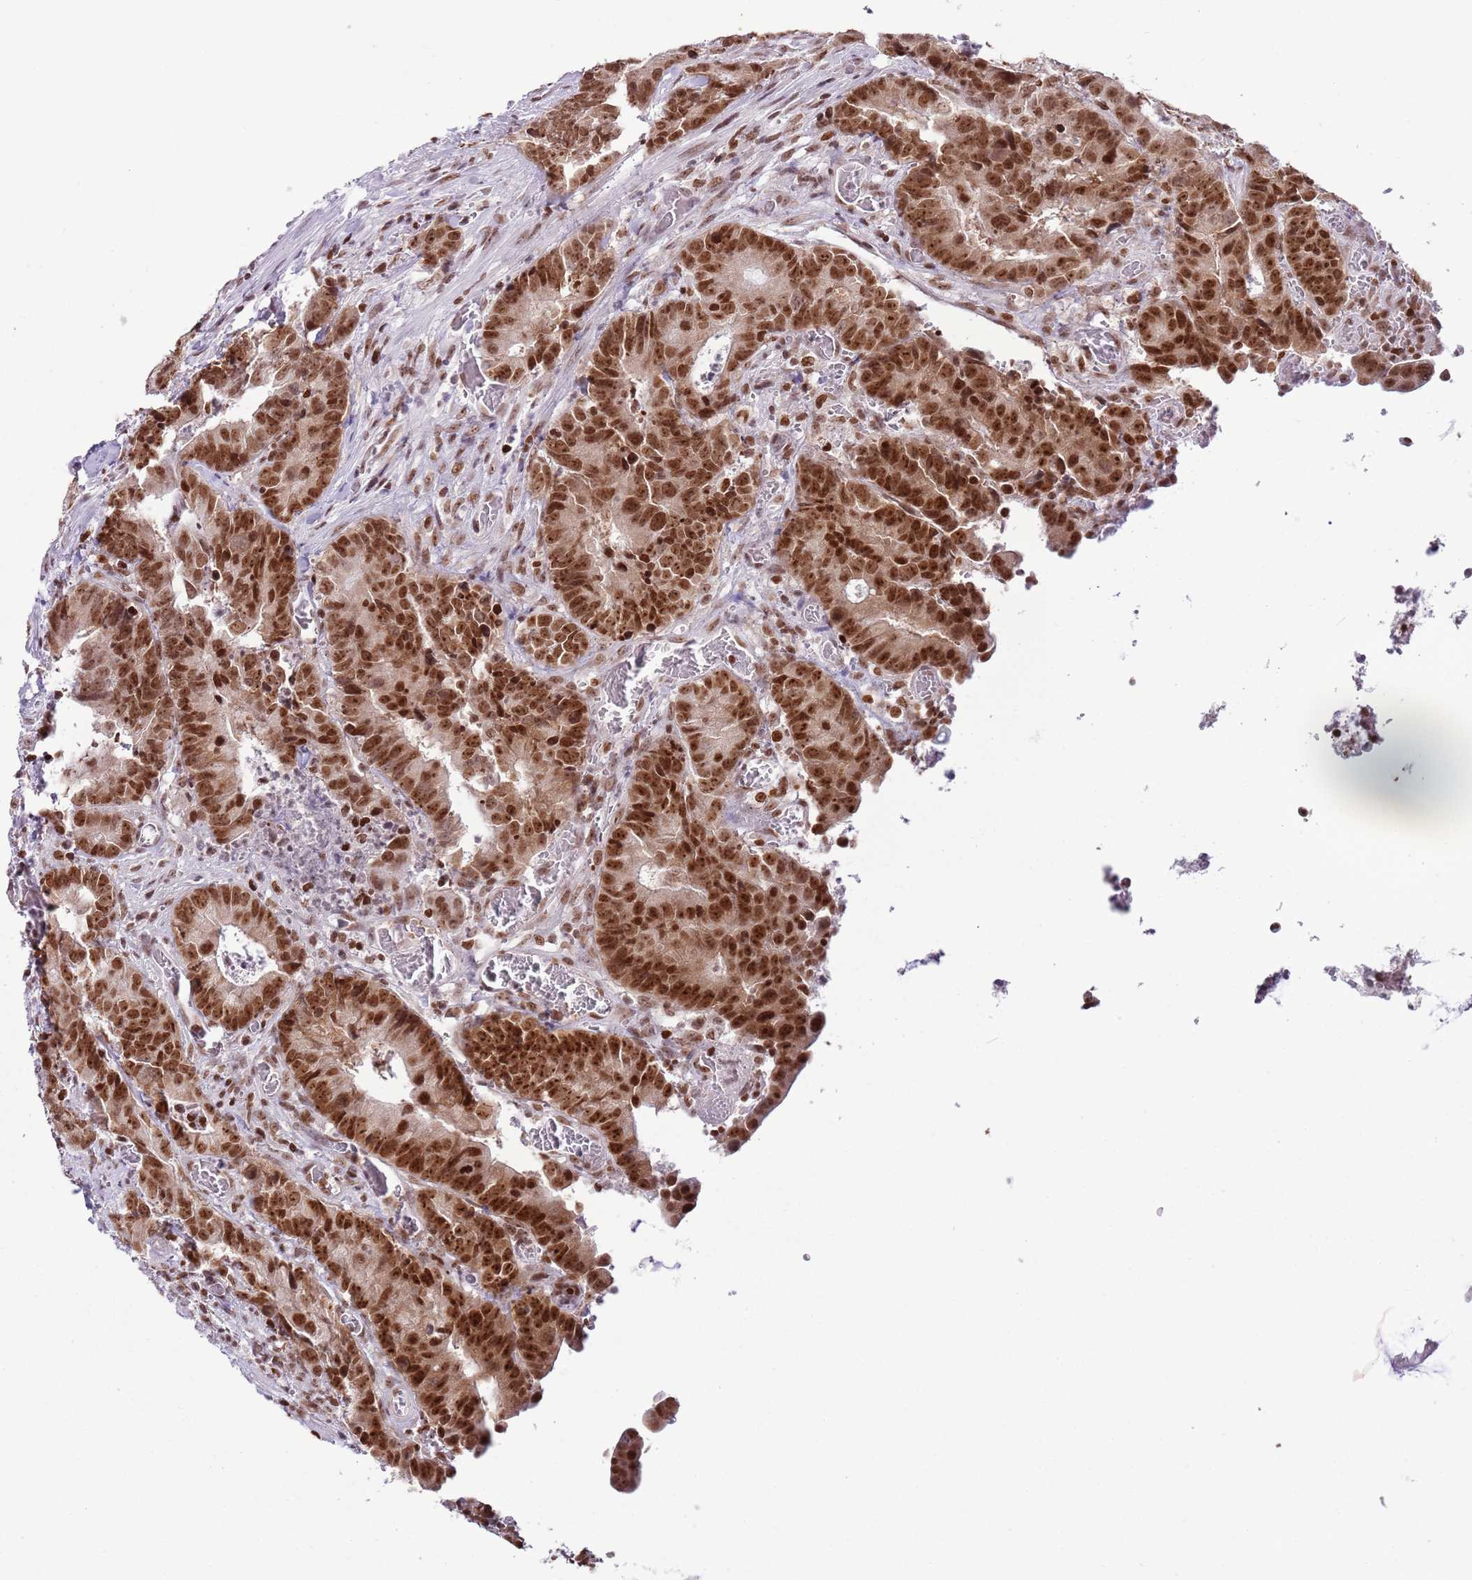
{"staining": {"intensity": "strong", "quantity": ">75%", "location": "nuclear"}, "tissue": "colorectal cancer", "cell_type": "Tumor cells", "image_type": "cancer", "snomed": [{"axis": "morphology", "description": "Adenocarcinoma, NOS"}, {"axis": "topography", "description": "Colon"}], "caption": "Protein expression analysis of human adenocarcinoma (colorectal) reveals strong nuclear staining in approximately >75% of tumor cells. (Stains: DAB in brown, nuclei in blue, Microscopy: brightfield microscopy at high magnification).", "gene": "SELENOH", "patient": {"sex": "female", "age": 57}}